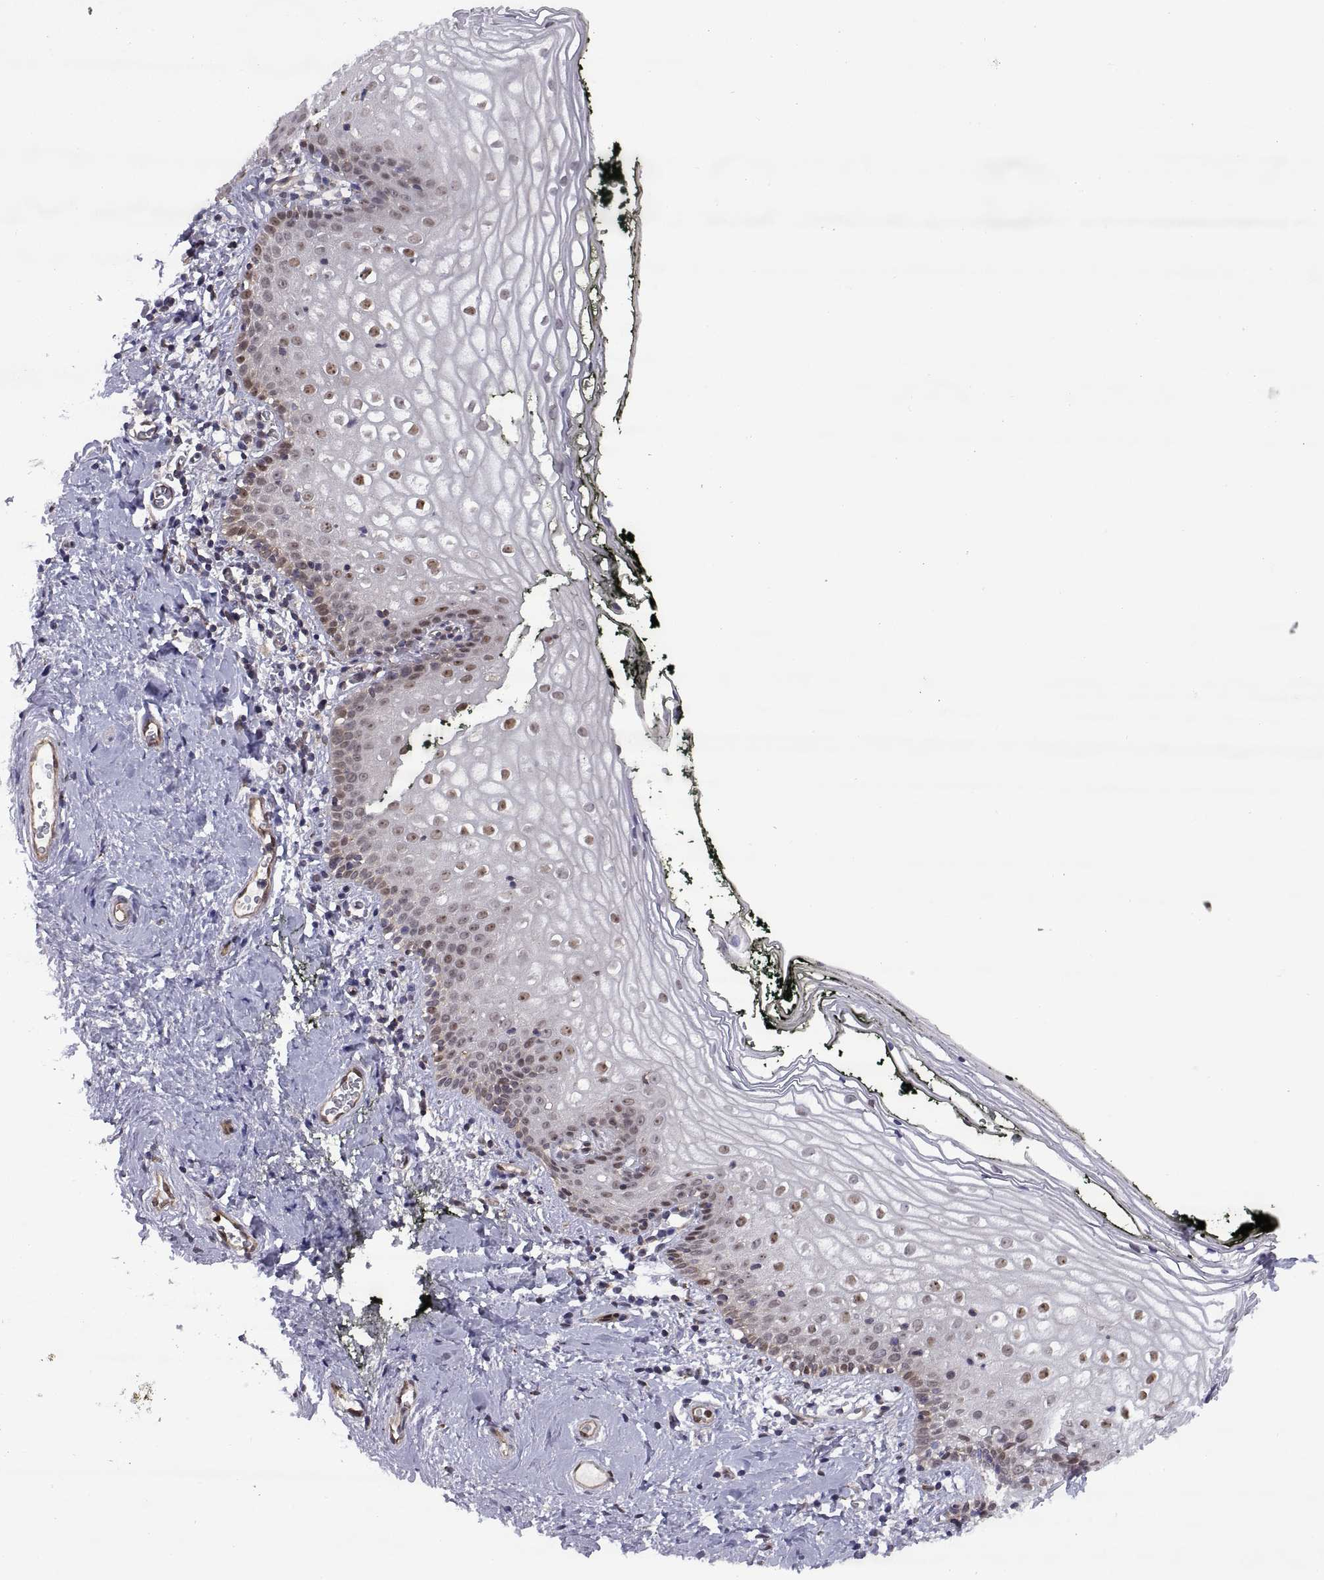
{"staining": {"intensity": "moderate", "quantity": "<25%", "location": "nuclear"}, "tissue": "vagina", "cell_type": "Squamous epithelial cells", "image_type": "normal", "snomed": [{"axis": "morphology", "description": "Normal tissue, NOS"}, {"axis": "topography", "description": "Vagina"}], "caption": "The immunohistochemical stain labels moderate nuclear staining in squamous epithelial cells of normal vagina. (IHC, brightfield microscopy, high magnification).", "gene": "ARRB1", "patient": {"sex": "female", "age": 47}}